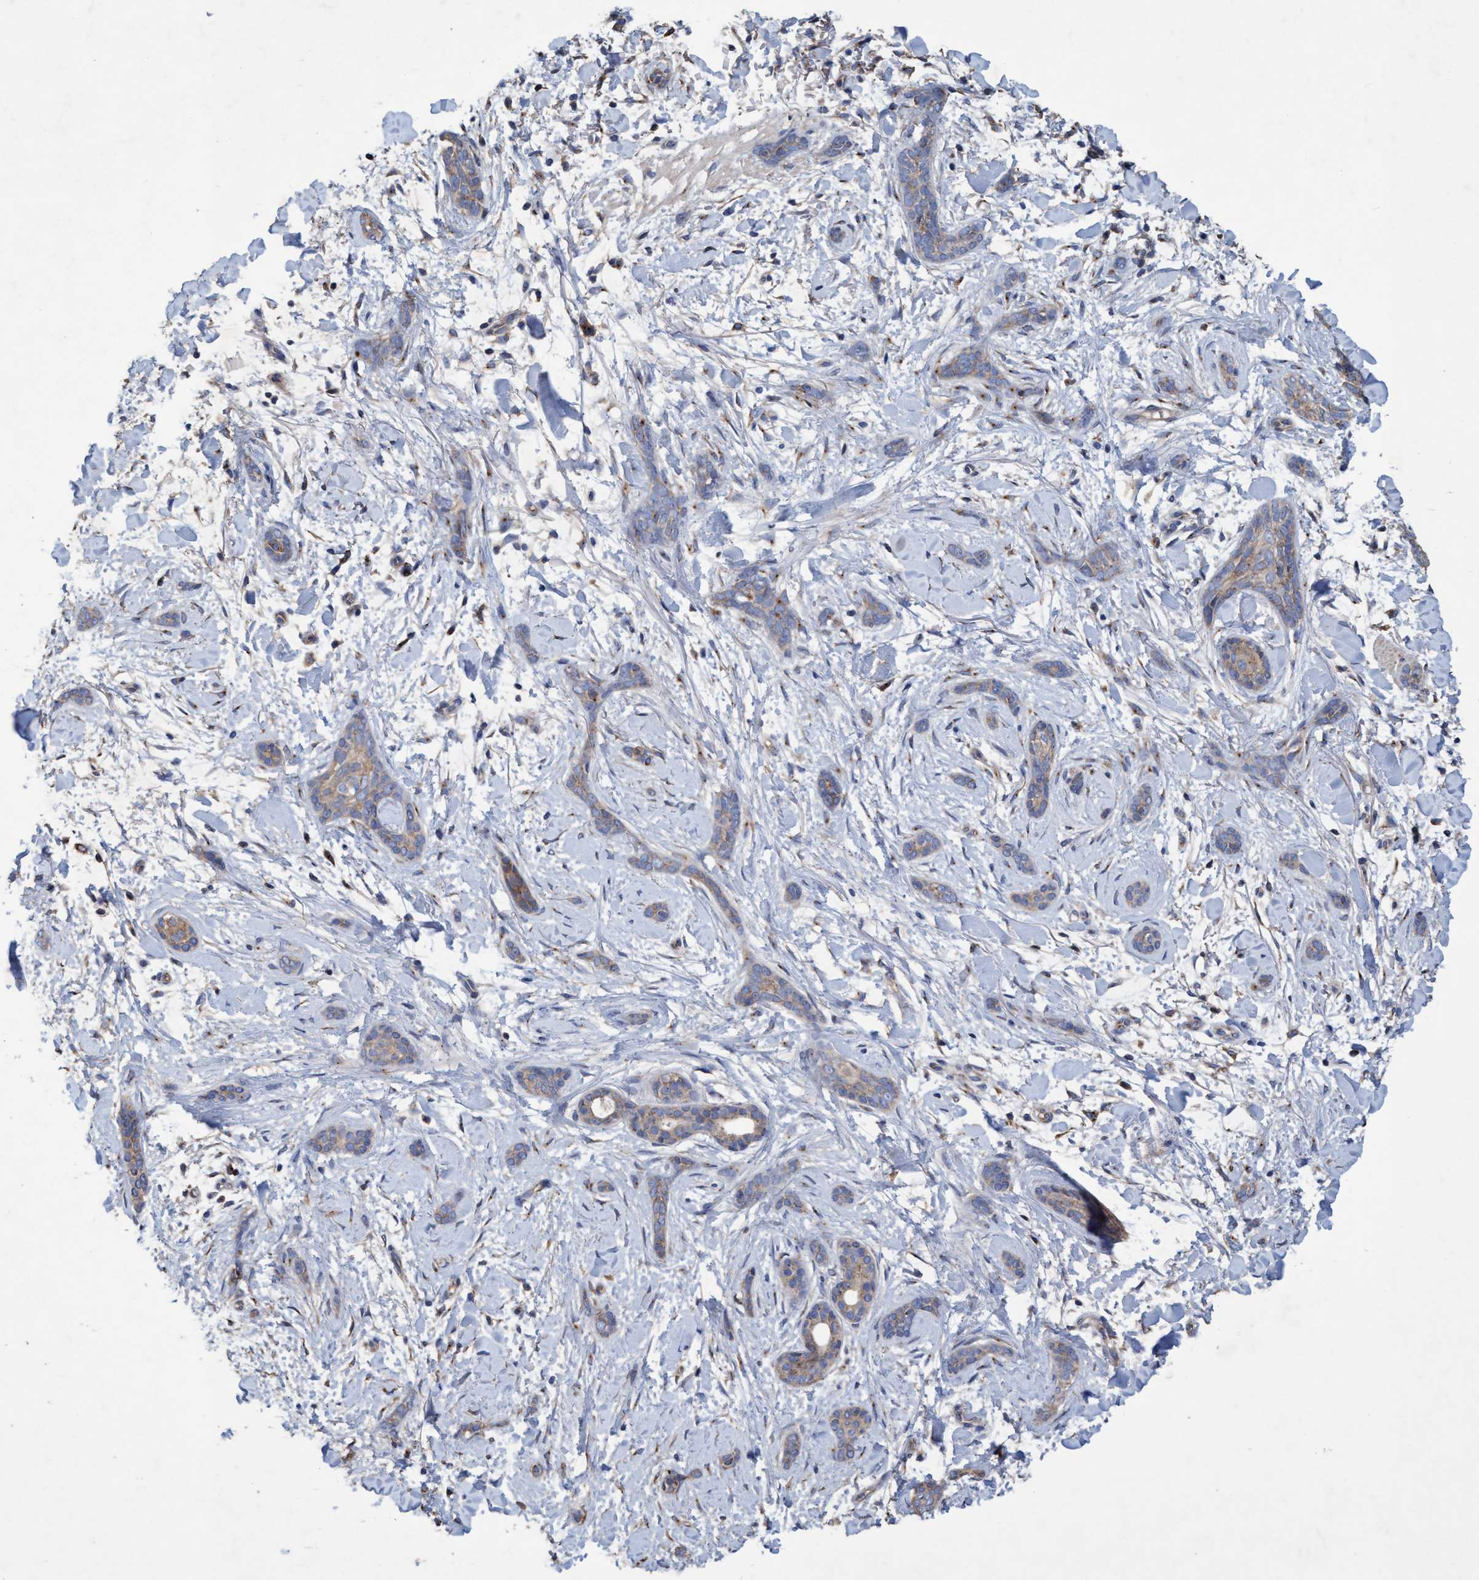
{"staining": {"intensity": "weak", "quantity": ">75%", "location": "cytoplasmic/membranous"}, "tissue": "skin cancer", "cell_type": "Tumor cells", "image_type": "cancer", "snomed": [{"axis": "morphology", "description": "Basal cell carcinoma"}, {"axis": "morphology", "description": "Adnexal tumor, benign"}, {"axis": "topography", "description": "Skin"}], "caption": "Skin basal cell carcinoma stained with a brown dye demonstrates weak cytoplasmic/membranous positive positivity in approximately >75% of tumor cells.", "gene": "BICD2", "patient": {"sex": "female", "age": 42}}